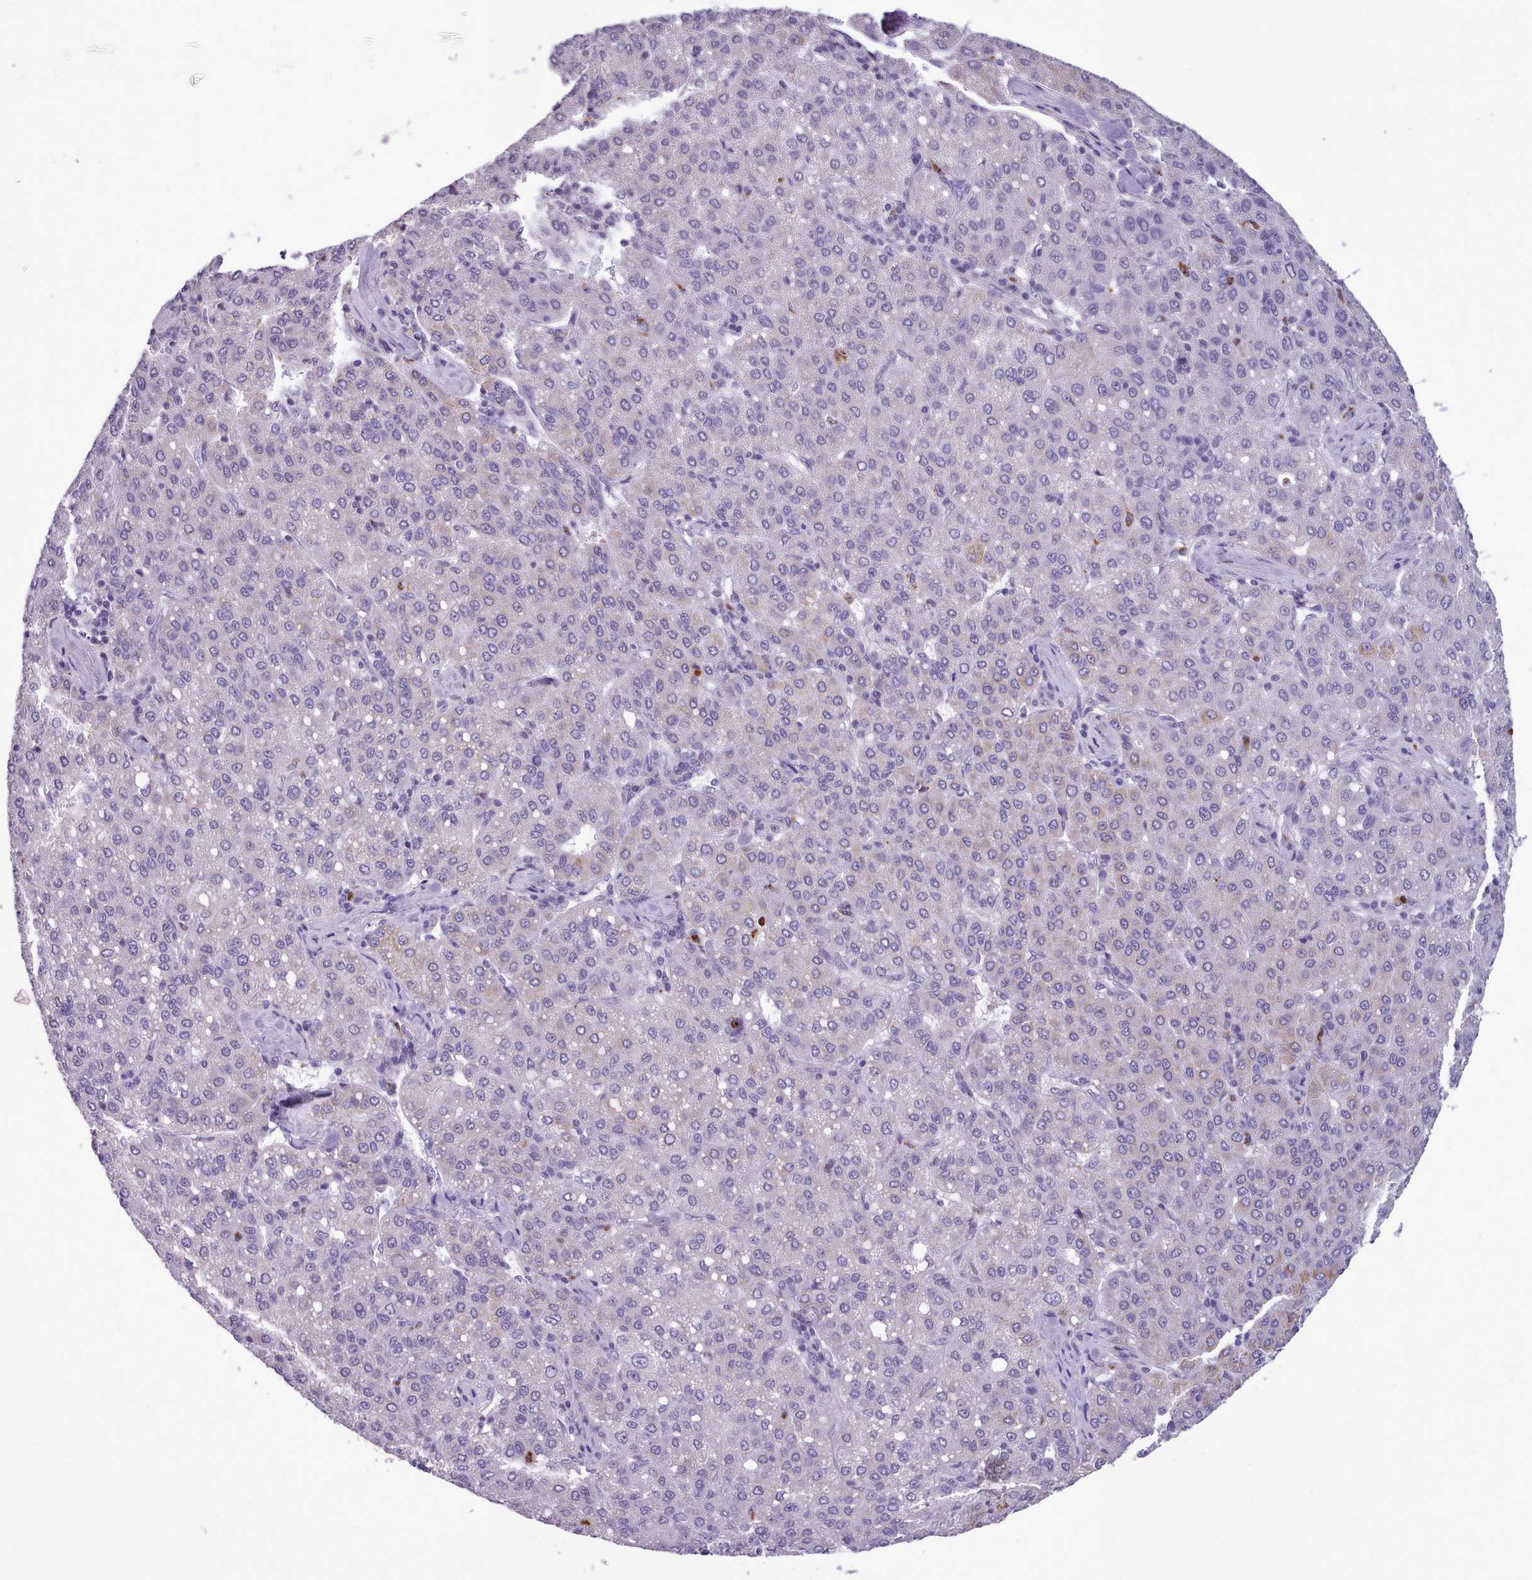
{"staining": {"intensity": "negative", "quantity": "none", "location": "none"}, "tissue": "liver cancer", "cell_type": "Tumor cells", "image_type": "cancer", "snomed": [{"axis": "morphology", "description": "Carcinoma, Hepatocellular, NOS"}, {"axis": "topography", "description": "Liver"}], "caption": "Human hepatocellular carcinoma (liver) stained for a protein using immunohistochemistry shows no positivity in tumor cells.", "gene": "KCTD16", "patient": {"sex": "male", "age": 65}}